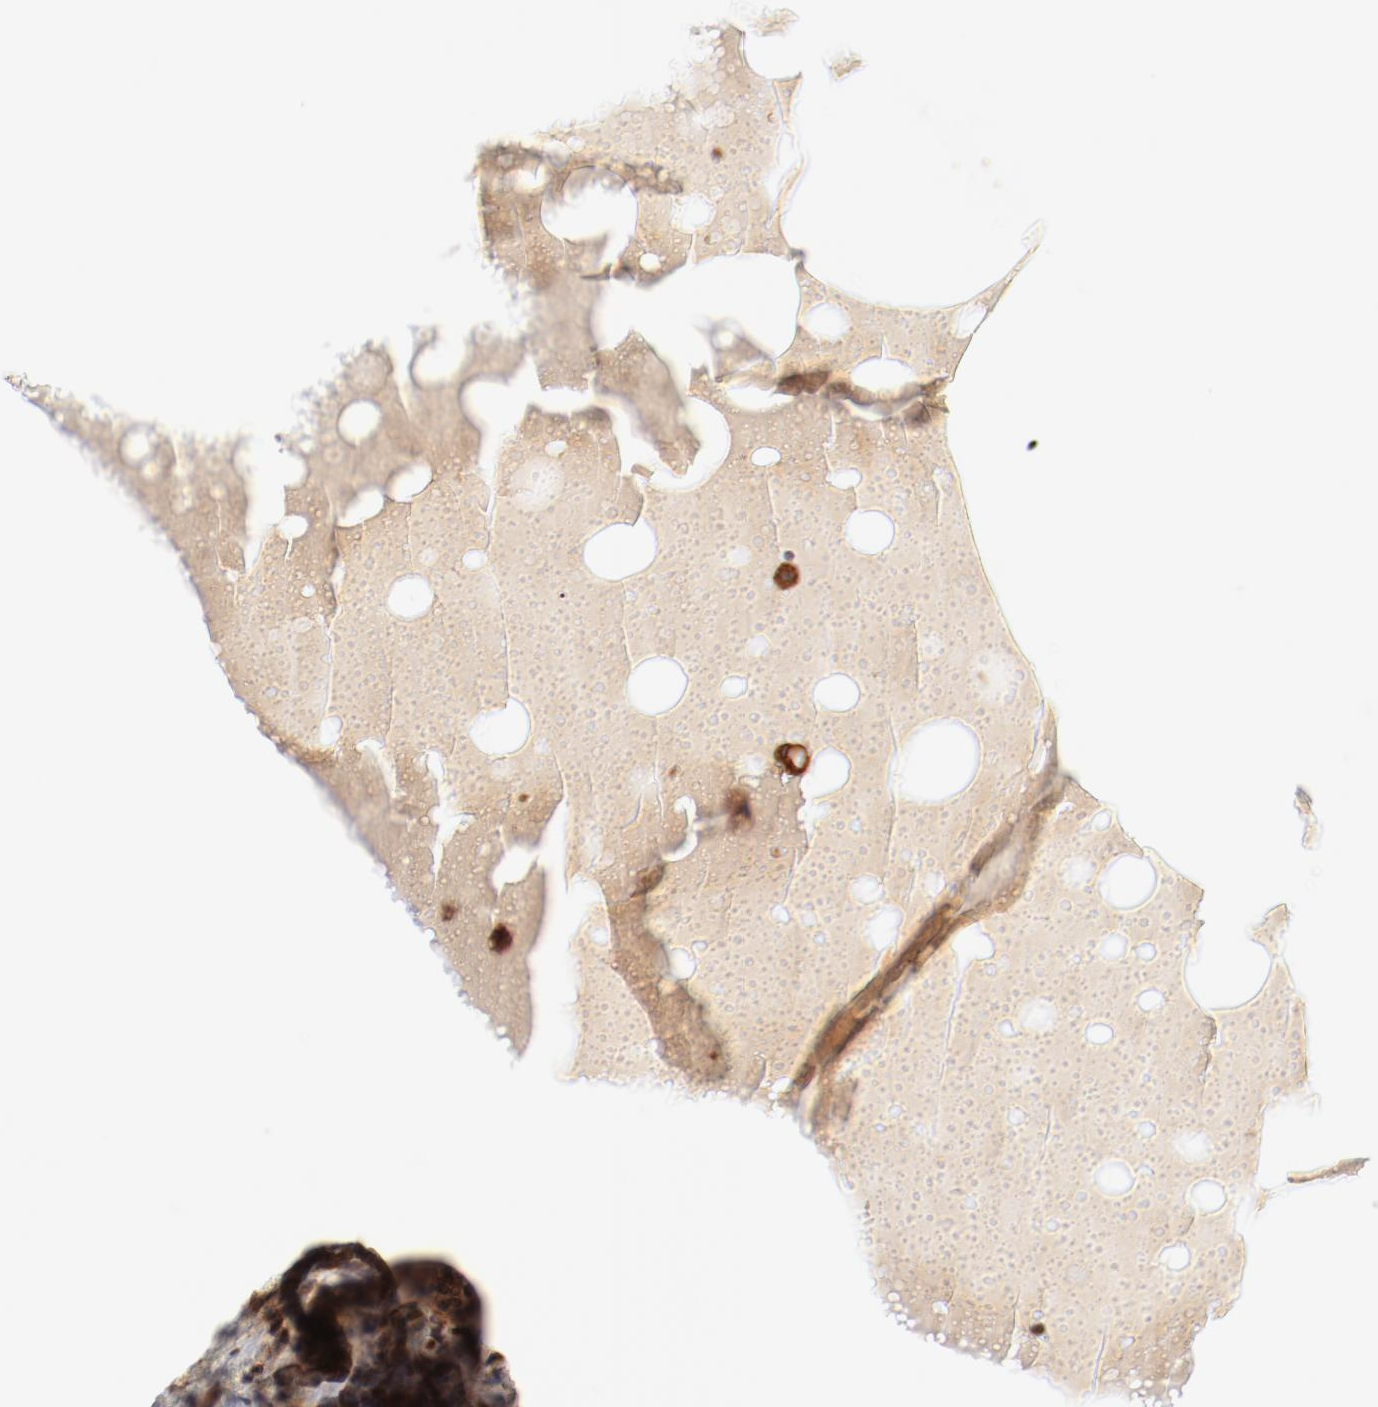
{"staining": {"intensity": "moderate", "quantity": ">75%", "location": "cytoplasmic/membranous"}, "tissue": "breast cancer", "cell_type": "Tumor cells", "image_type": "cancer", "snomed": [{"axis": "morphology", "description": "Normal tissue, NOS"}, {"axis": "morphology", "description": "Lobular carcinoma"}, {"axis": "topography", "description": "Breast"}], "caption": "Immunohistochemical staining of human lobular carcinoma (breast) displays moderate cytoplasmic/membranous protein positivity in approximately >75% of tumor cells.", "gene": "BCAP31", "patient": {"sex": "female", "age": 47}}